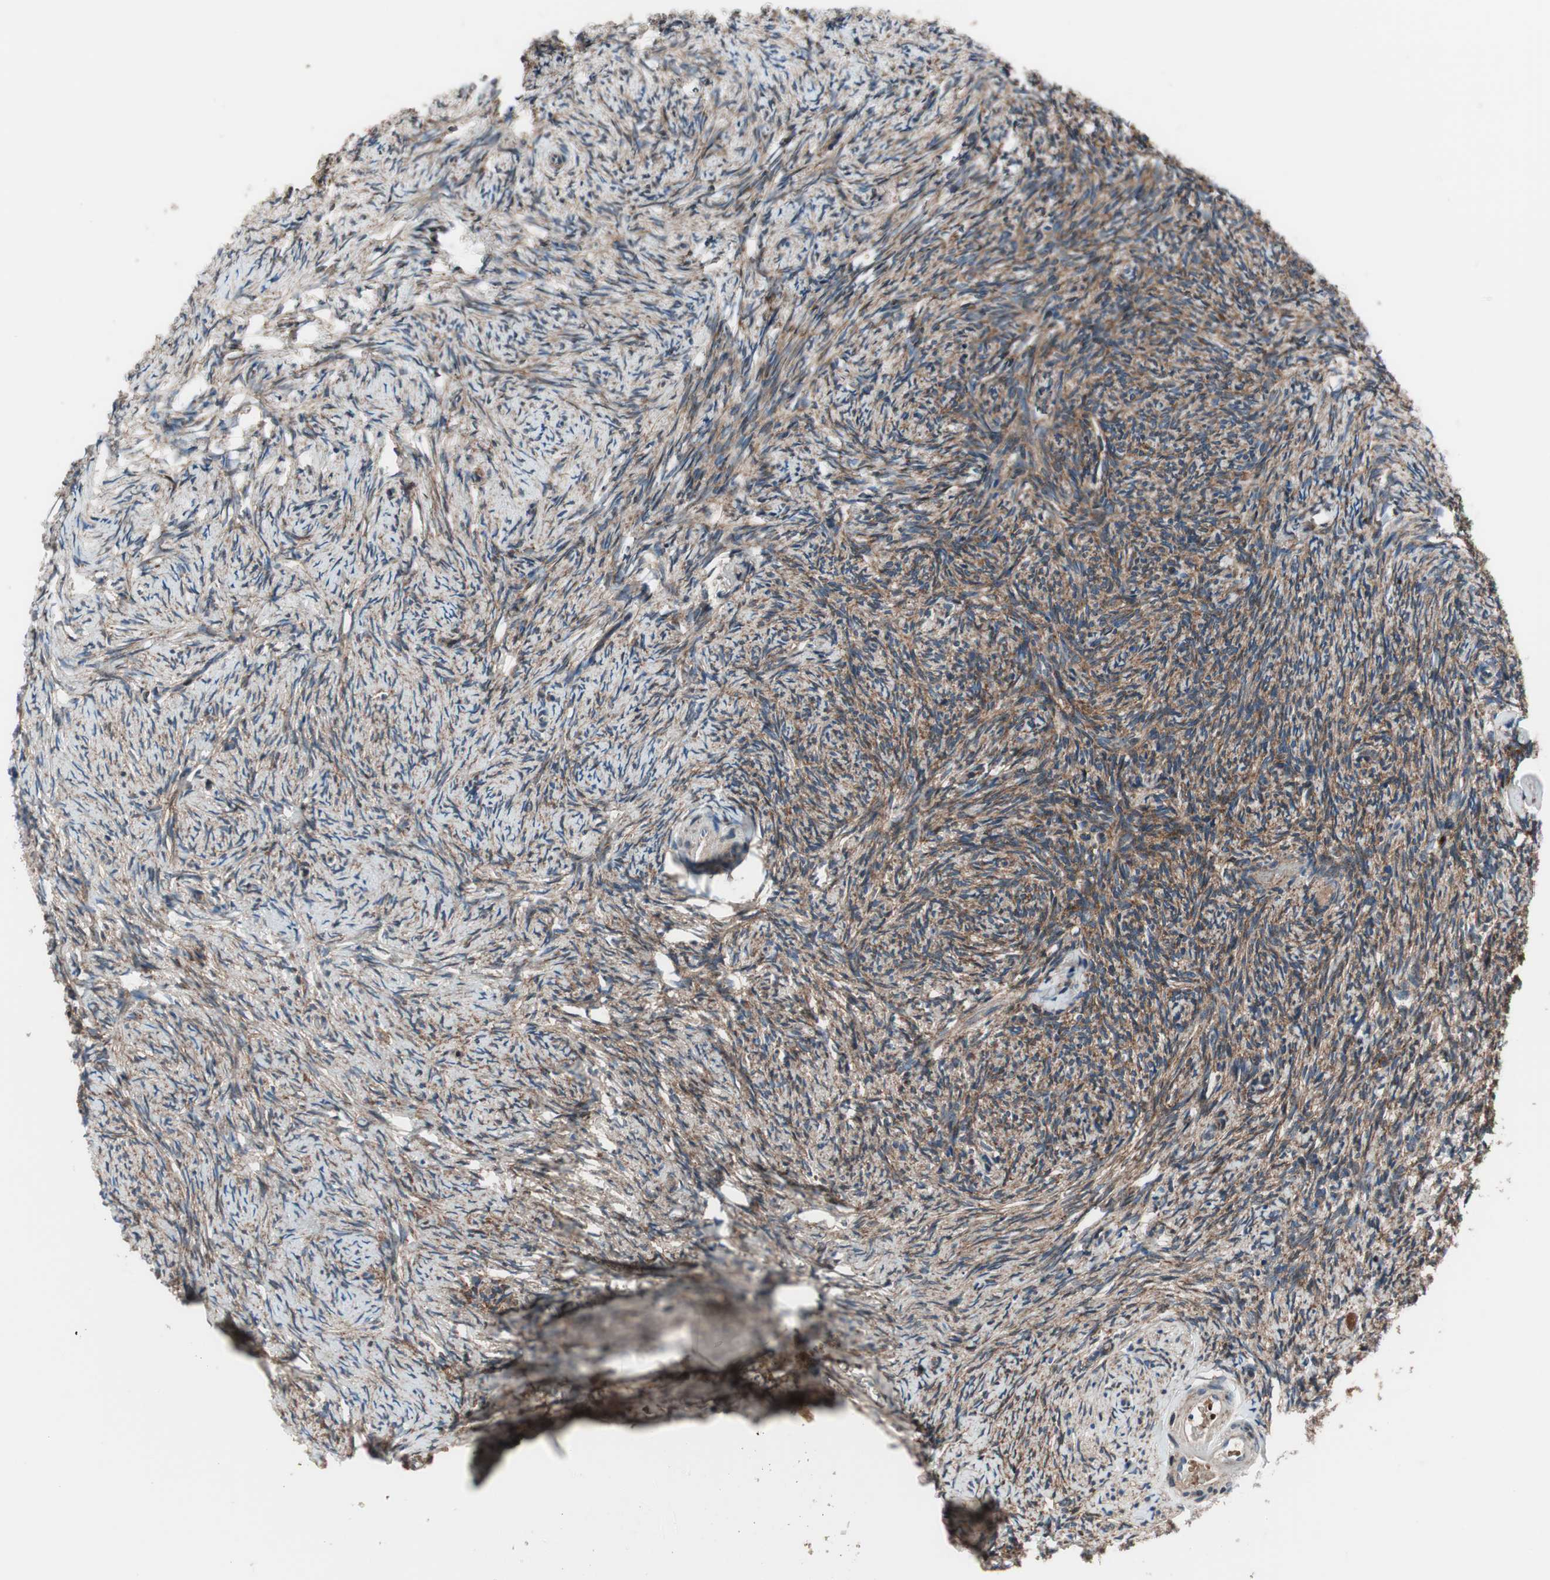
{"staining": {"intensity": "negative", "quantity": "none", "location": "none"}, "tissue": "ovary", "cell_type": "Follicle cells", "image_type": "normal", "snomed": [{"axis": "morphology", "description": "Normal tissue, NOS"}, {"axis": "topography", "description": "Ovary"}], "caption": "The immunohistochemistry image has no significant expression in follicle cells of ovary. (Stains: DAB (3,3'-diaminobenzidine) immunohistochemistry (IHC) with hematoxylin counter stain, Microscopy: brightfield microscopy at high magnification).", "gene": "PRDX2", "patient": {"sex": "female", "age": 60}}